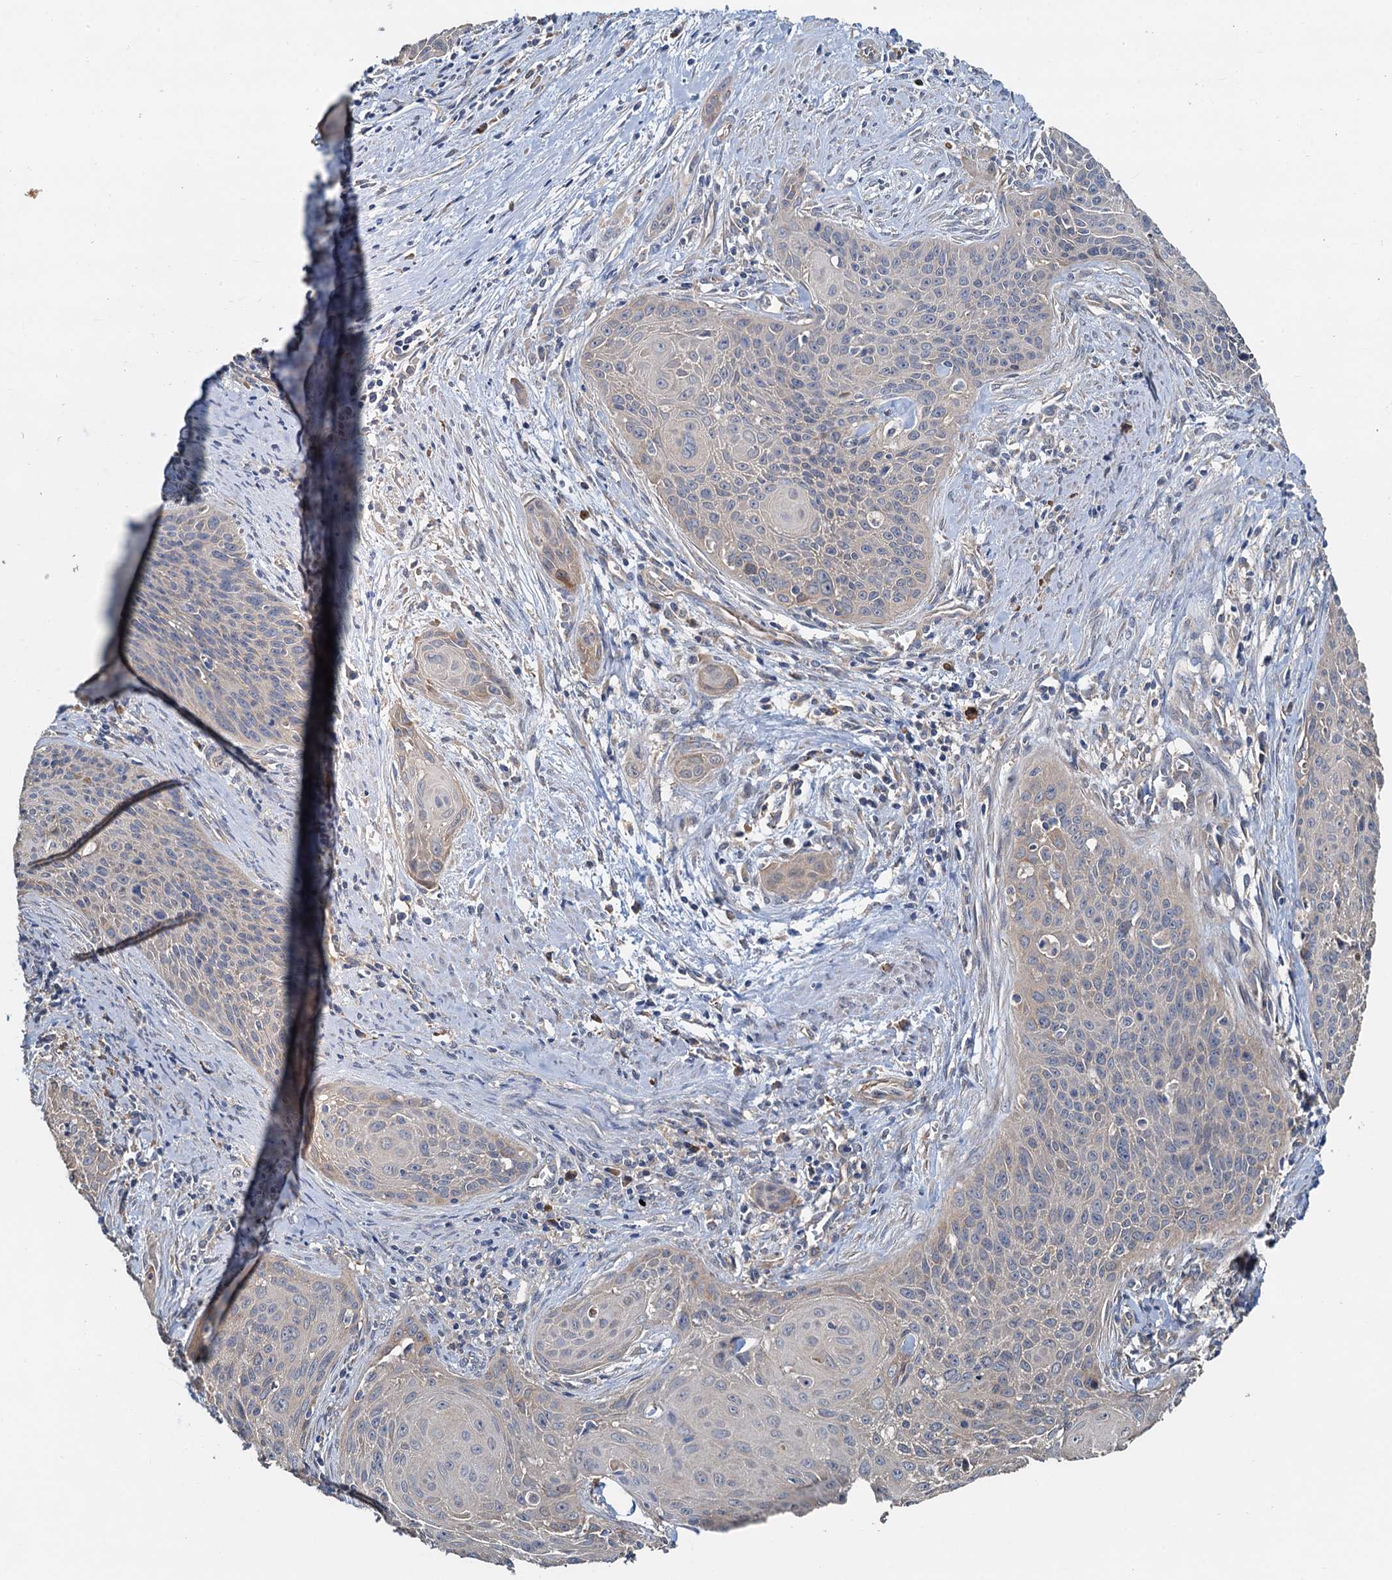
{"staining": {"intensity": "negative", "quantity": "none", "location": "none"}, "tissue": "cervical cancer", "cell_type": "Tumor cells", "image_type": "cancer", "snomed": [{"axis": "morphology", "description": "Squamous cell carcinoma, NOS"}, {"axis": "topography", "description": "Cervix"}], "caption": "A photomicrograph of squamous cell carcinoma (cervical) stained for a protein exhibits no brown staining in tumor cells.", "gene": "HYI", "patient": {"sex": "female", "age": 55}}